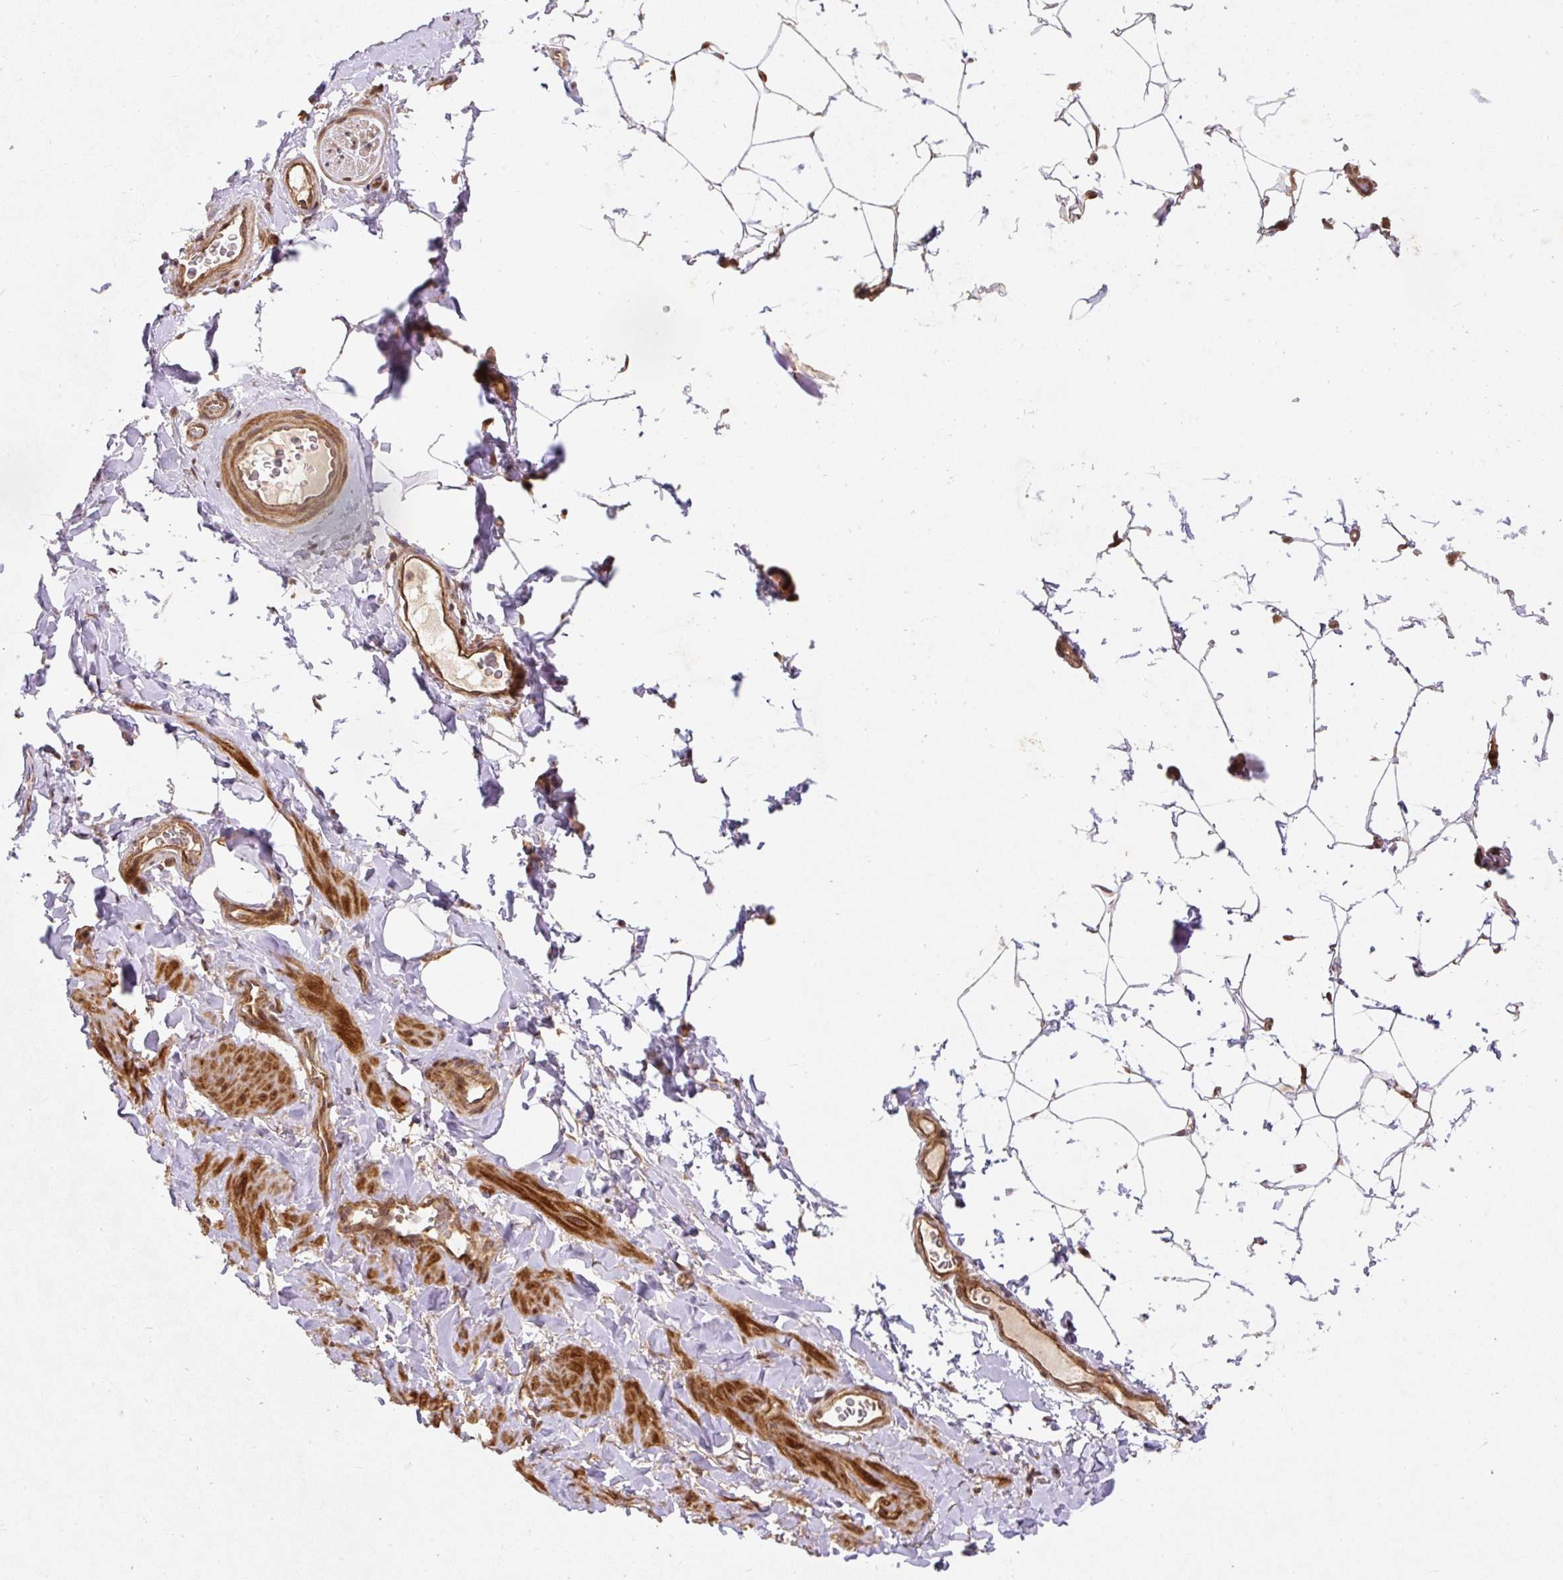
{"staining": {"intensity": "strong", "quantity": ">75%", "location": "cytoplasmic/membranous,nuclear"}, "tissue": "adipose tissue", "cell_type": "Adipocytes", "image_type": "normal", "snomed": [{"axis": "morphology", "description": "Normal tissue, NOS"}, {"axis": "topography", "description": "Vascular tissue"}, {"axis": "topography", "description": "Peripheral nerve tissue"}], "caption": "There is high levels of strong cytoplasmic/membranous,nuclear expression in adipocytes of benign adipose tissue, as demonstrated by immunohistochemical staining (brown color).", "gene": "PSMD1", "patient": {"sex": "male", "age": 41}}